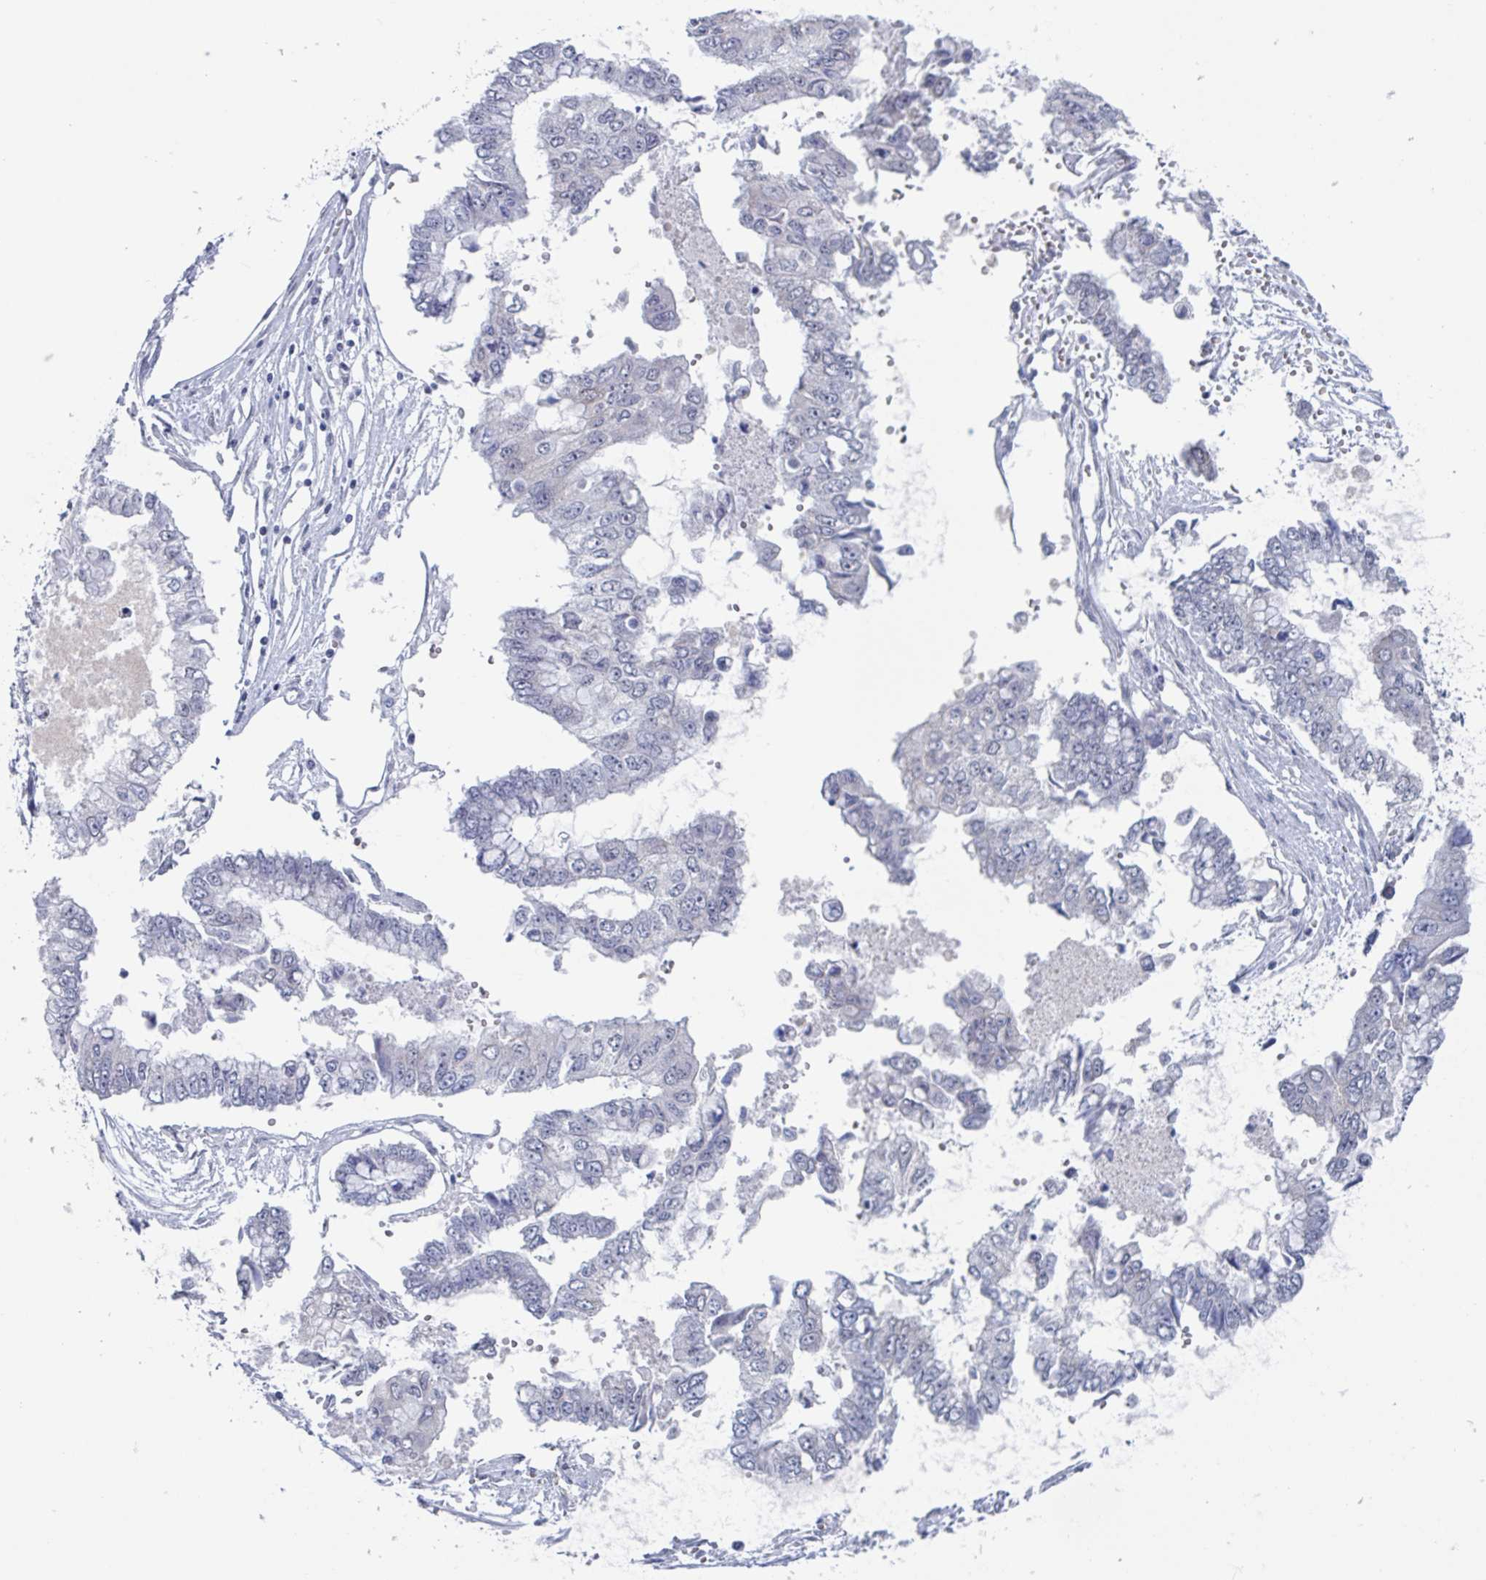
{"staining": {"intensity": "negative", "quantity": "none", "location": "none"}, "tissue": "ovarian cancer", "cell_type": "Tumor cells", "image_type": "cancer", "snomed": [{"axis": "morphology", "description": "Cystadenocarcinoma, mucinous, NOS"}, {"axis": "topography", "description": "Ovary"}], "caption": "IHC histopathology image of neoplastic tissue: ovarian cancer (mucinous cystadenocarcinoma) stained with DAB (3,3'-diaminobenzidine) reveals no significant protein staining in tumor cells. (DAB (3,3'-diaminobenzidine) immunohistochemistry with hematoxylin counter stain).", "gene": "KDM4D", "patient": {"sex": "female", "age": 72}}